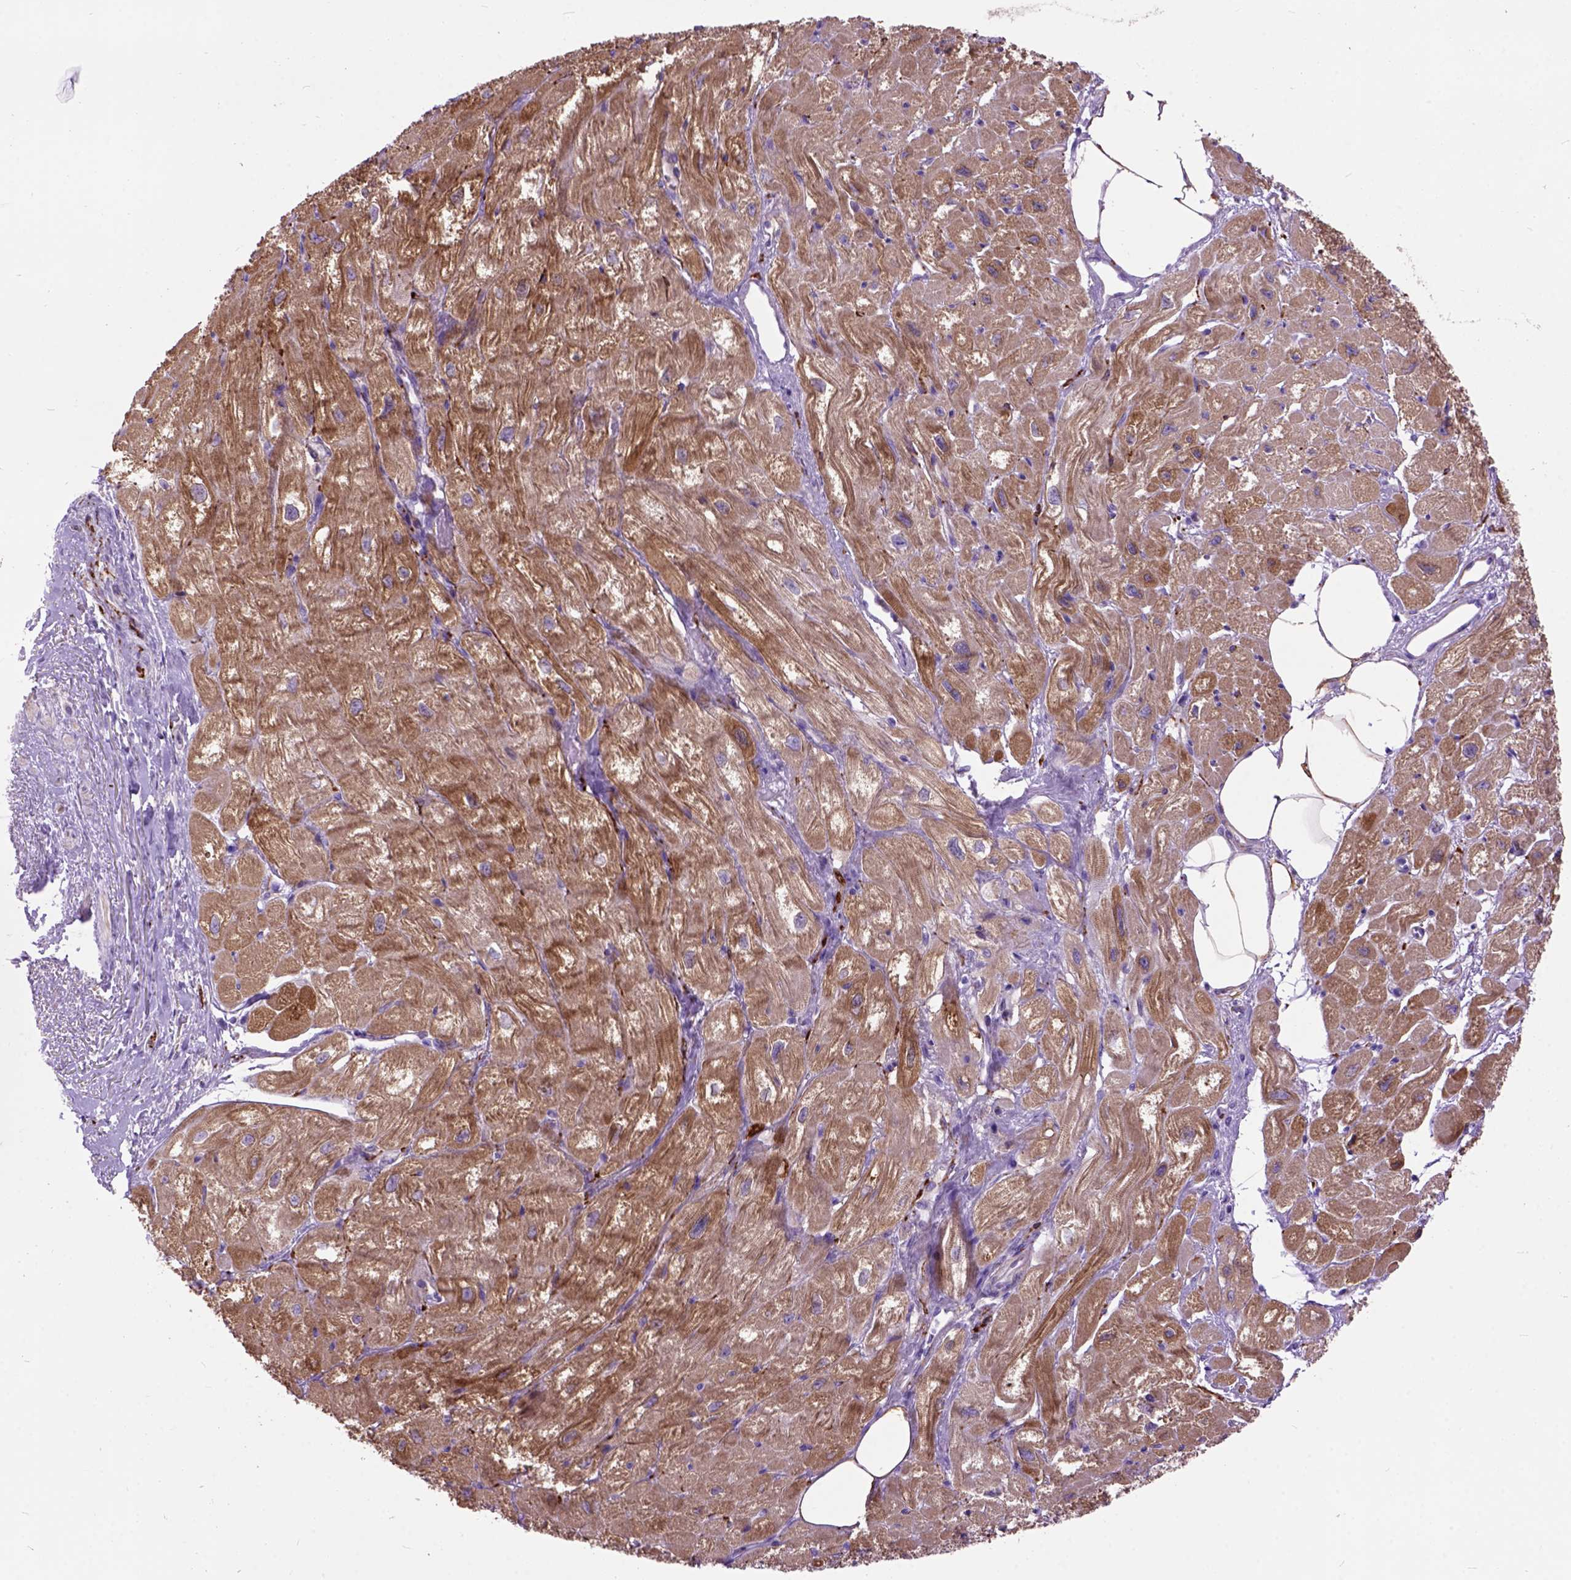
{"staining": {"intensity": "moderate", "quantity": "25%-75%", "location": "cytoplasmic/membranous"}, "tissue": "heart muscle", "cell_type": "Cardiomyocytes", "image_type": "normal", "snomed": [{"axis": "morphology", "description": "Normal tissue, NOS"}, {"axis": "topography", "description": "Heart"}], "caption": "Protein staining of unremarkable heart muscle exhibits moderate cytoplasmic/membranous expression in approximately 25%-75% of cardiomyocytes.", "gene": "MAPT", "patient": {"sex": "female", "age": 62}}